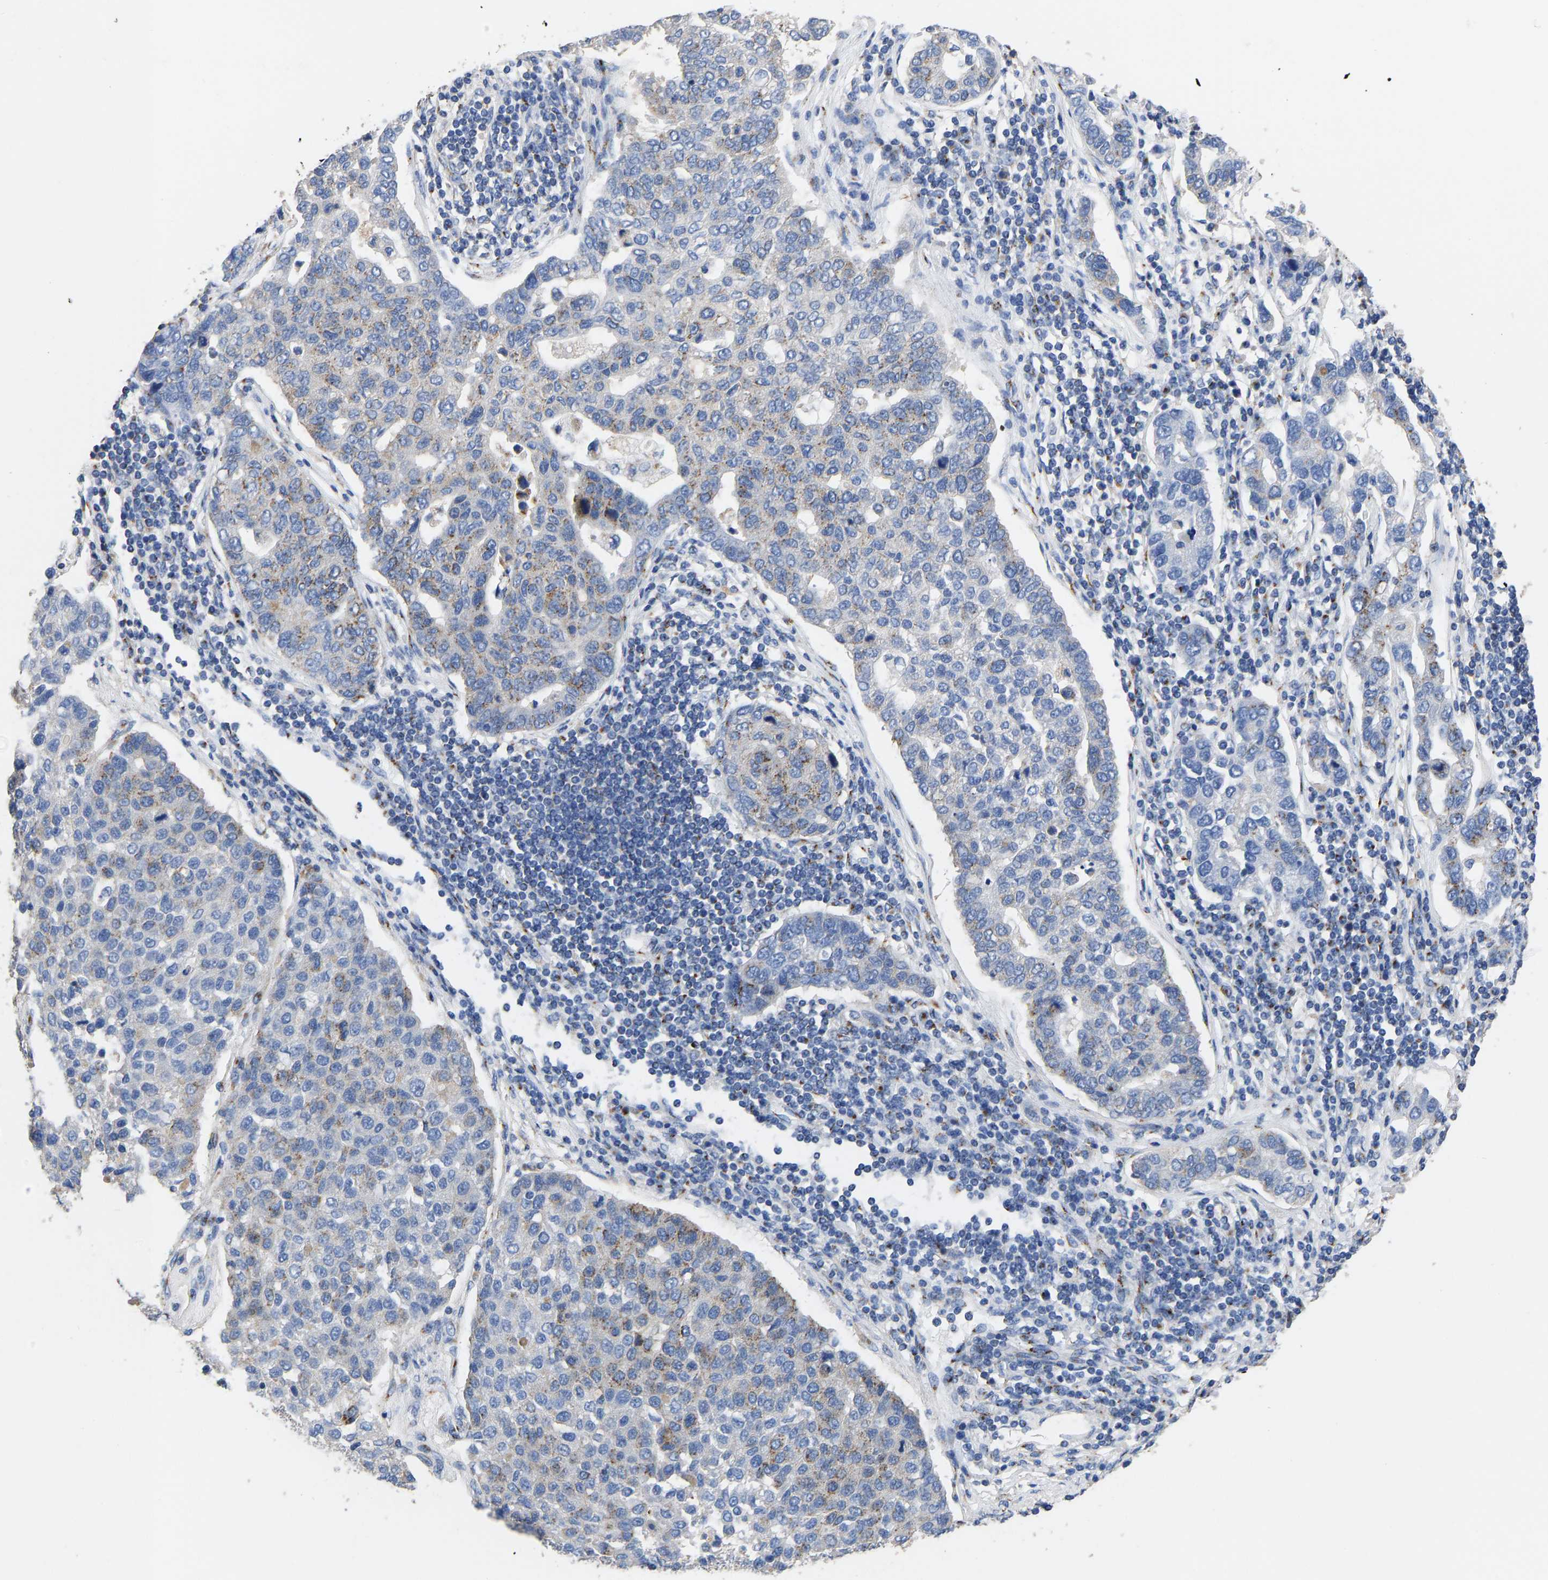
{"staining": {"intensity": "moderate", "quantity": "25%-75%", "location": "cytoplasmic/membranous"}, "tissue": "pancreatic cancer", "cell_type": "Tumor cells", "image_type": "cancer", "snomed": [{"axis": "morphology", "description": "Adenocarcinoma, NOS"}, {"axis": "topography", "description": "Pancreas"}], "caption": "Protein expression analysis of pancreatic adenocarcinoma reveals moderate cytoplasmic/membranous expression in approximately 25%-75% of tumor cells.", "gene": "TMEM87A", "patient": {"sex": "female", "age": 61}}